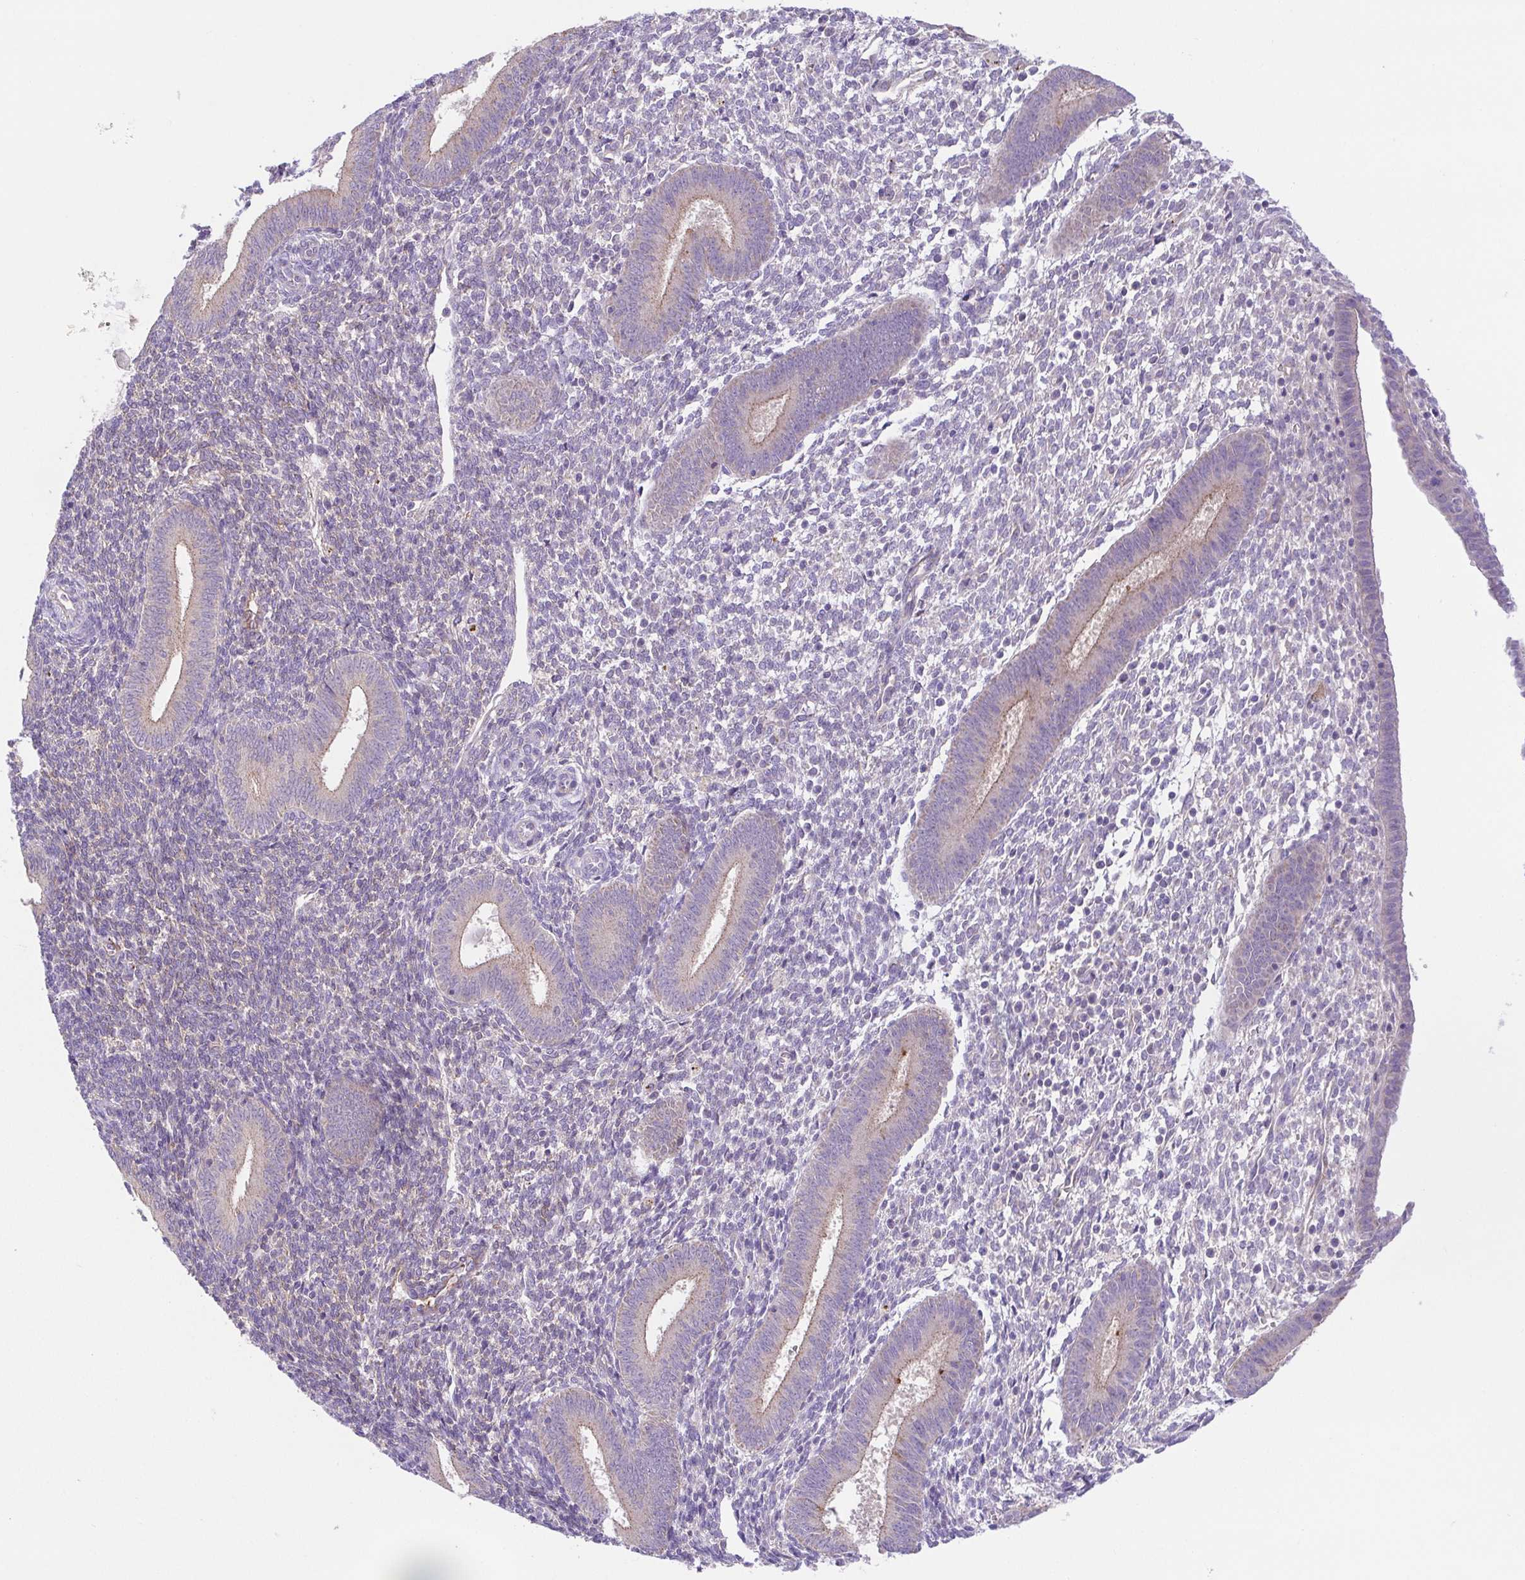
{"staining": {"intensity": "weak", "quantity": "<25%", "location": "cytoplasmic/membranous"}, "tissue": "endometrium", "cell_type": "Cells in endometrial stroma", "image_type": "normal", "snomed": [{"axis": "morphology", "description": "Normal tissue, NOS"}, {"axis": "topography", "description": "Endometrium"}], "caption": "Cells in endometrial stroma are negative for brown protein staining in unremarkable endometrium. (Brightfield microscopy of DAB (3,3'-diaminobenzidine) IHC at high magnification).", "gene": "SLC13A1", "patient": {"sex": "female", "age": 25}}